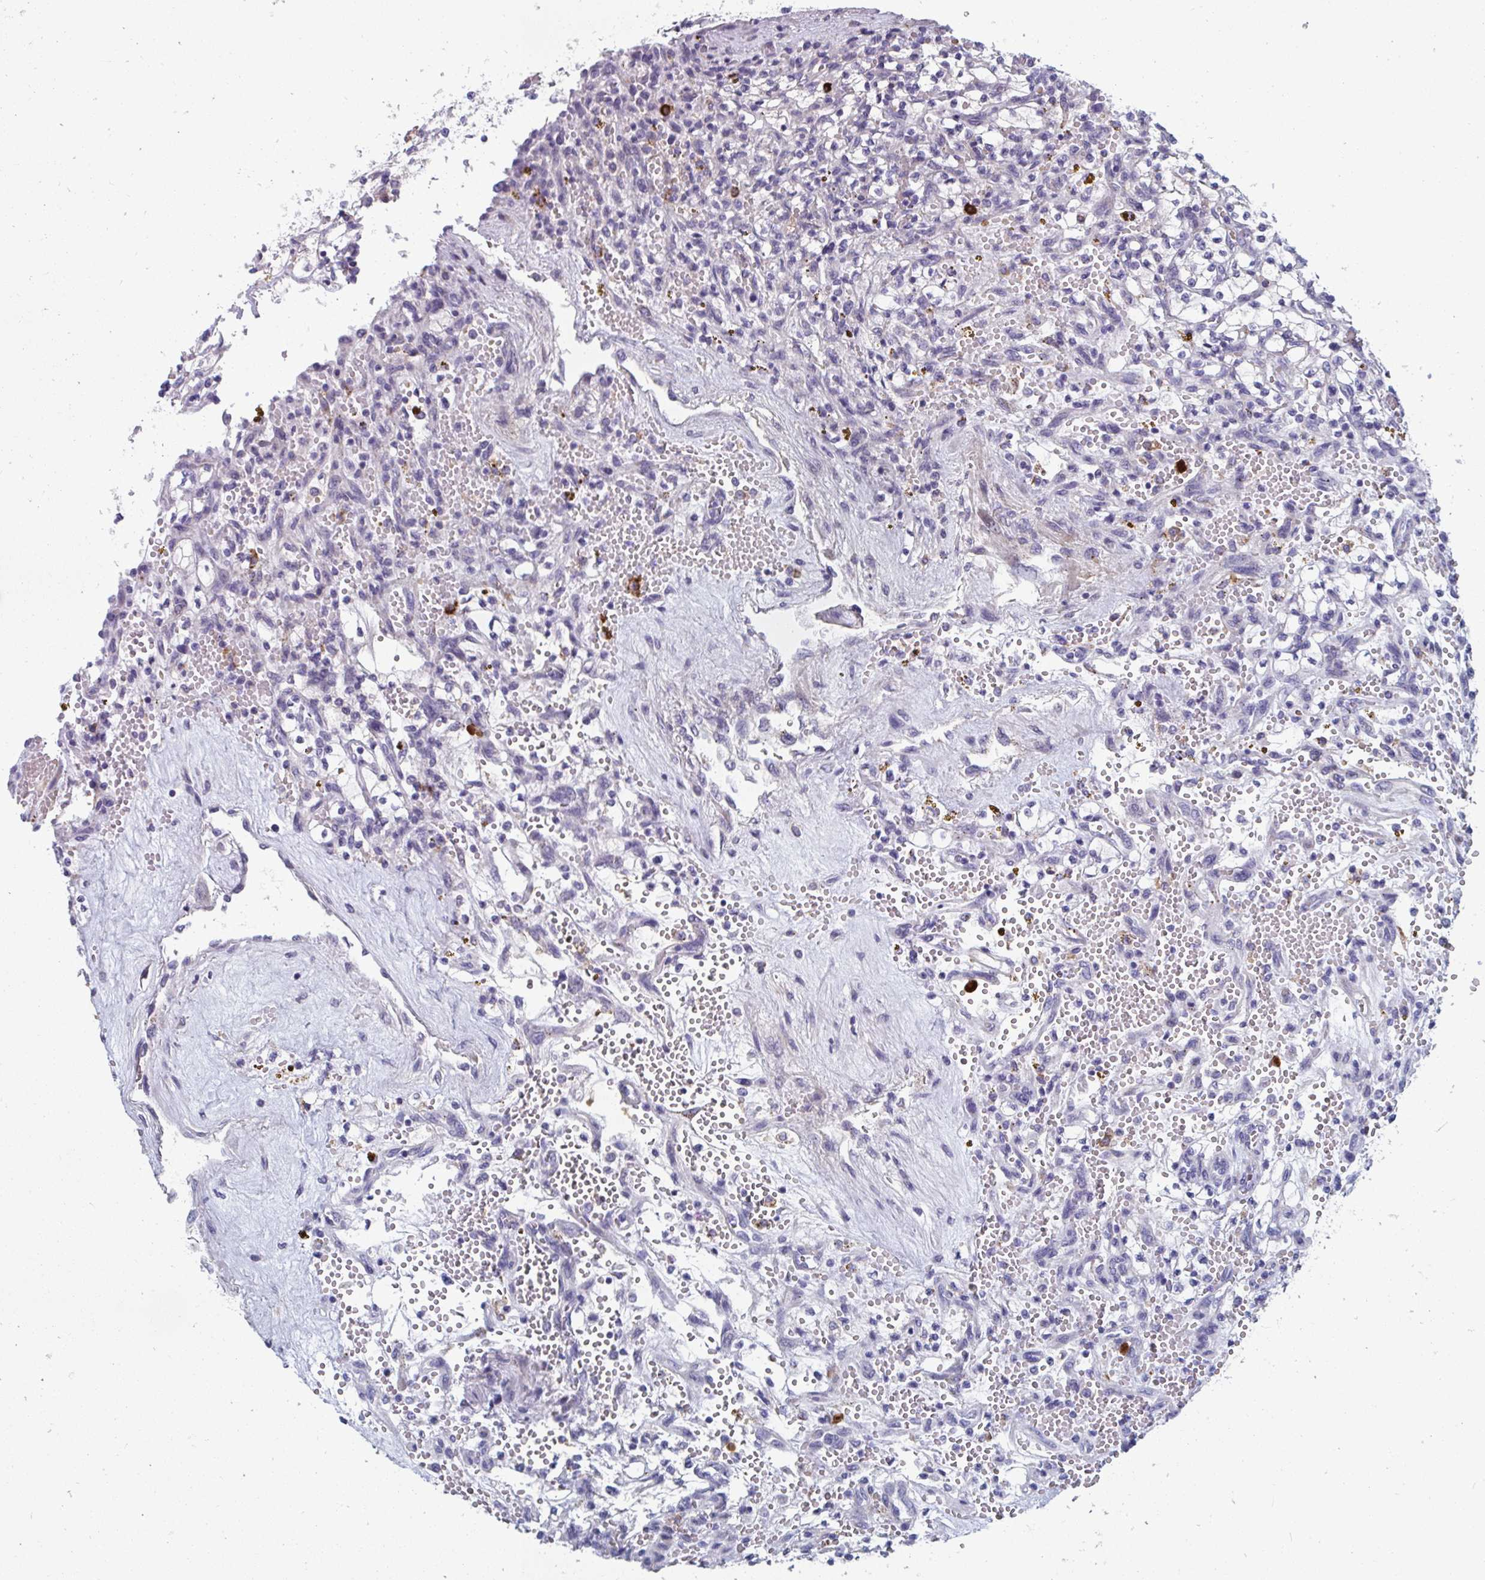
{"staining": {"intensity": "negative", "quantity": "none", "location": "none"}, "tissue": "renal cancer", "cell_type": "Tumor cells", "image_type": "cancer", "snomed": [{"axis": "morphology", "description": "Adenocarcinoma, NOS"}, {"axis": "topography", "description": "Kidney"}], "caption": "Immunohistochemistry of human renal cancer reveals no staining in tumor cells. (Stains: DAB IHC with hematoxylin counter stain, Microscopy: brightfield microscopy at high magnification).", "gene": "EIF1AD", "patient": {"sex": "female", "age": 64}}